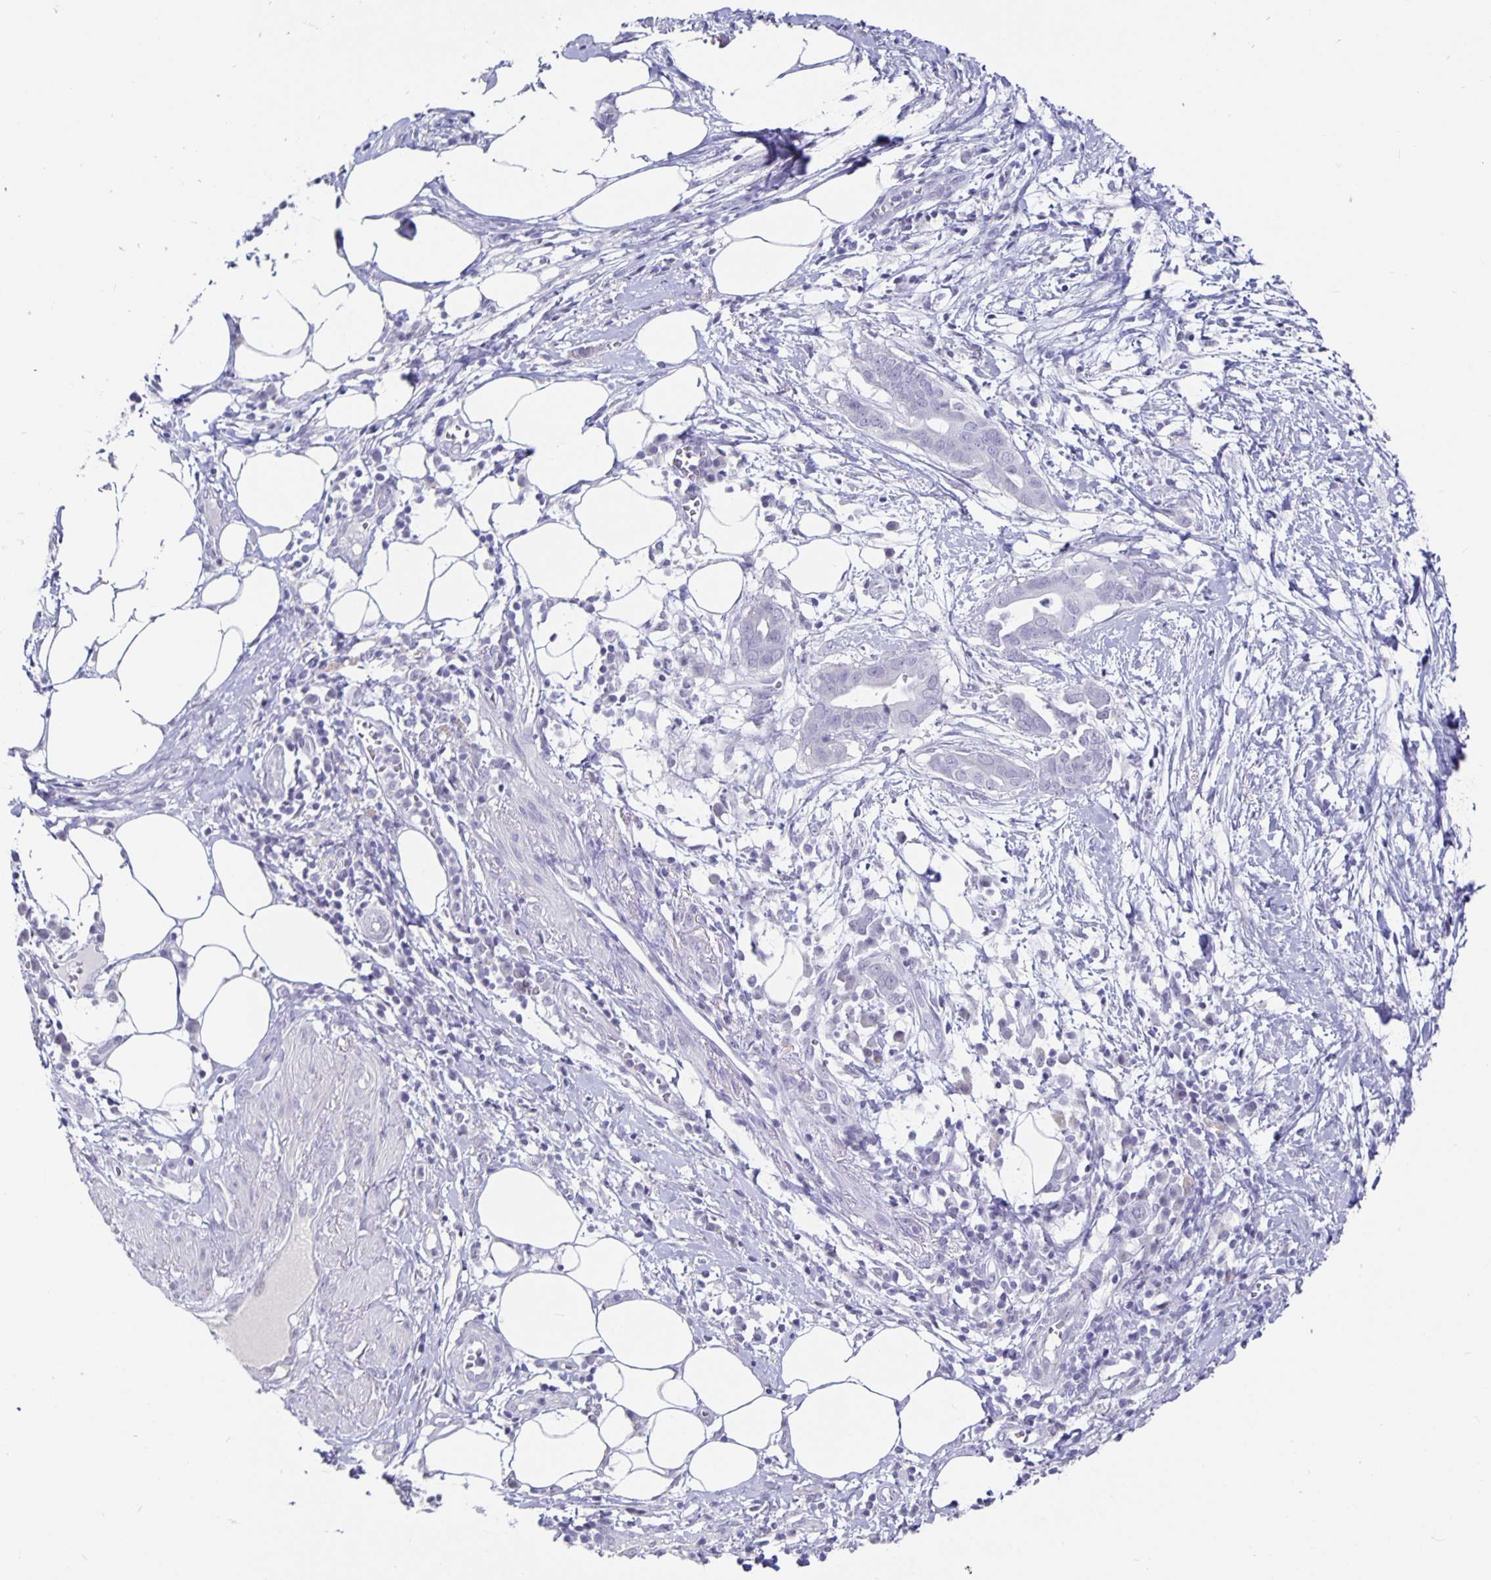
{"staining": {"intensity": "negative", "quantity": "none", "location": "none"}, "tissue": "pancreatic cancer", "cell_type": "Tumor cells", "image_type": "cancer", "snomed": [{"axis": "morphology", "description": "Adenocarcinoma, NOS"}, {"axis": "topography", "description": "Pancreas"}], "caption": "Human pancreatic cancer stained for a protein using immunohistochemistry (IHC) reveals no staining in tumor cells.", "gene": "OLIG2", "patient": {"sex": "male", "age": 61}}